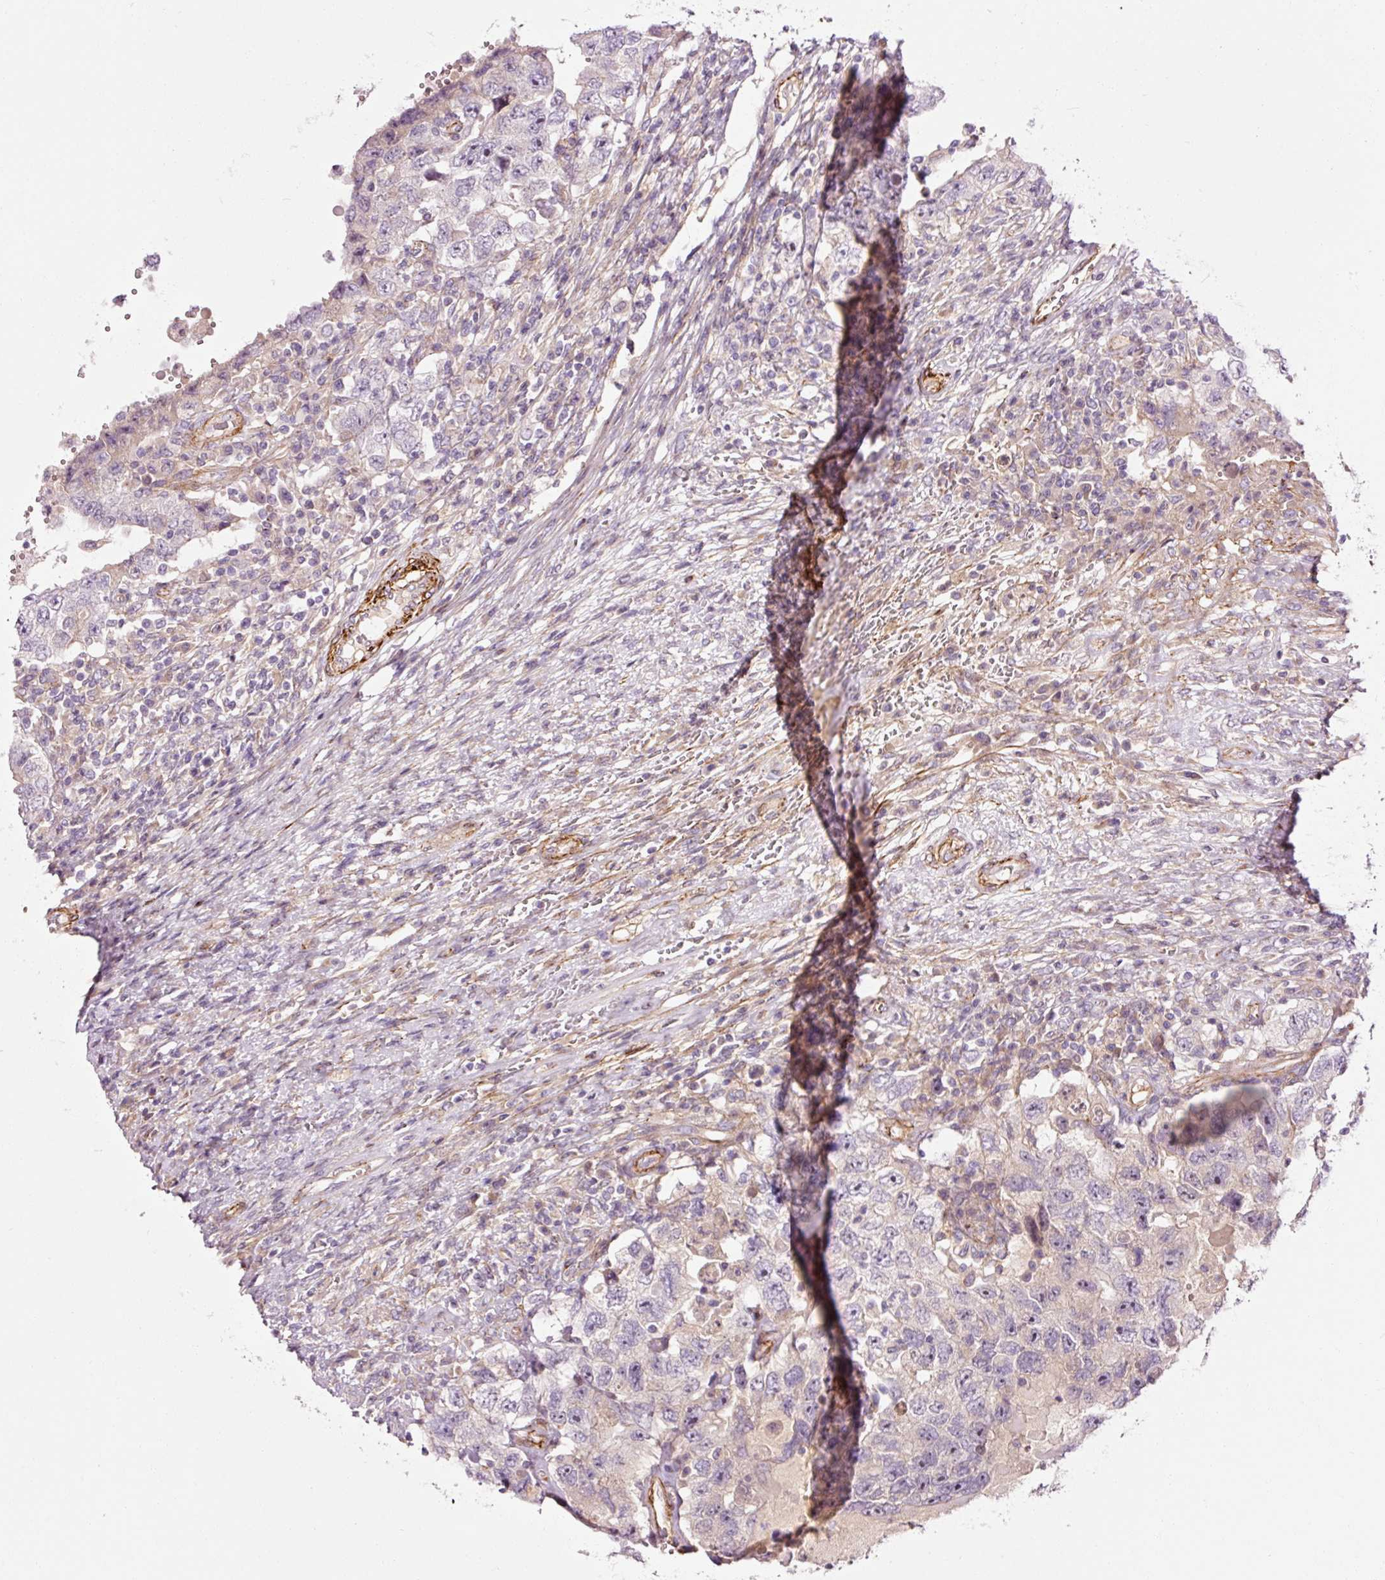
{"staining": {"intensity": "negative", "quantity": "none", "location": "none"}, "tissue": "testis cancer", "cell_type": "Tumor cells", "image_type": "cancer", "snomed": [{"axis": "morphology", "description": "Carcinoma, Embryonal, NOS"}, {"axis": "topography", "description": "Testis"}], "caption": "An immunohistochemistry (IHC) image of testis cancer (embryonal carcinoma) is shown. There is no staining in tumor cells of testis cancer (embryonal carcinoma).", "gene": "ANKRD20A1", "patient": {"sex": "male", "age": 26}}